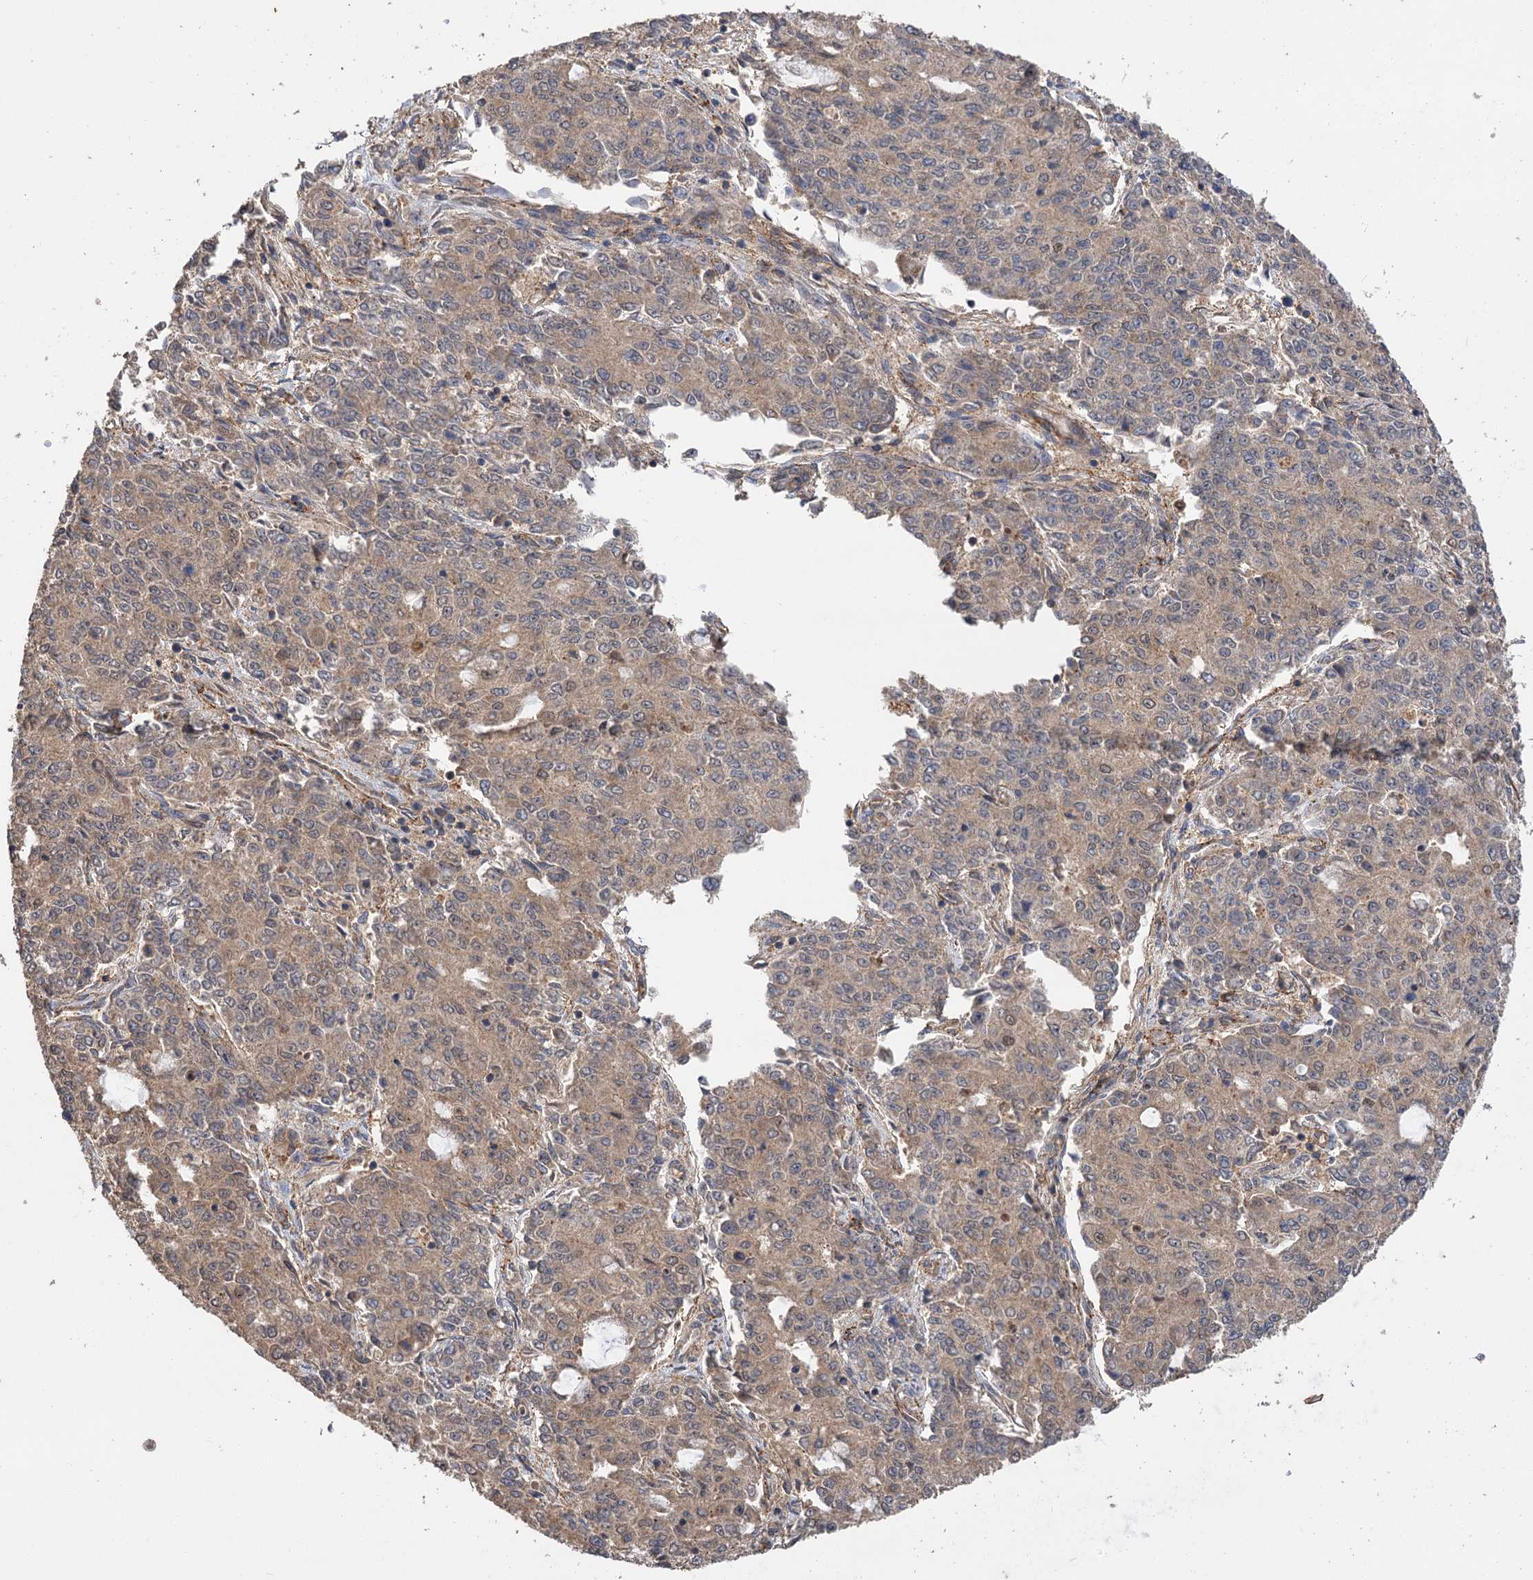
{"staining": {"intensity": "weak", "quantity": "25%-75%", "location": "cytoplasmic/membranous,nuclear"}, "tissue": "endometrial cancer", "cell_type": "Tumor cells", "image_type": "cancer", "snomed": [{"axis": "morphology", "description": "Adenocarcinoma, NOS"}, {"axis": "topography", "description": "Endometrium"}], "caption": "Immunohistochemical staining of endometrial cancer displays low levels of weak cytoplasmic/membranous and nuclear protein expression in about 25%-75% of tumor cells.", "gene": "FBXW8", "patient": {"sex": "female", "age": 50}}